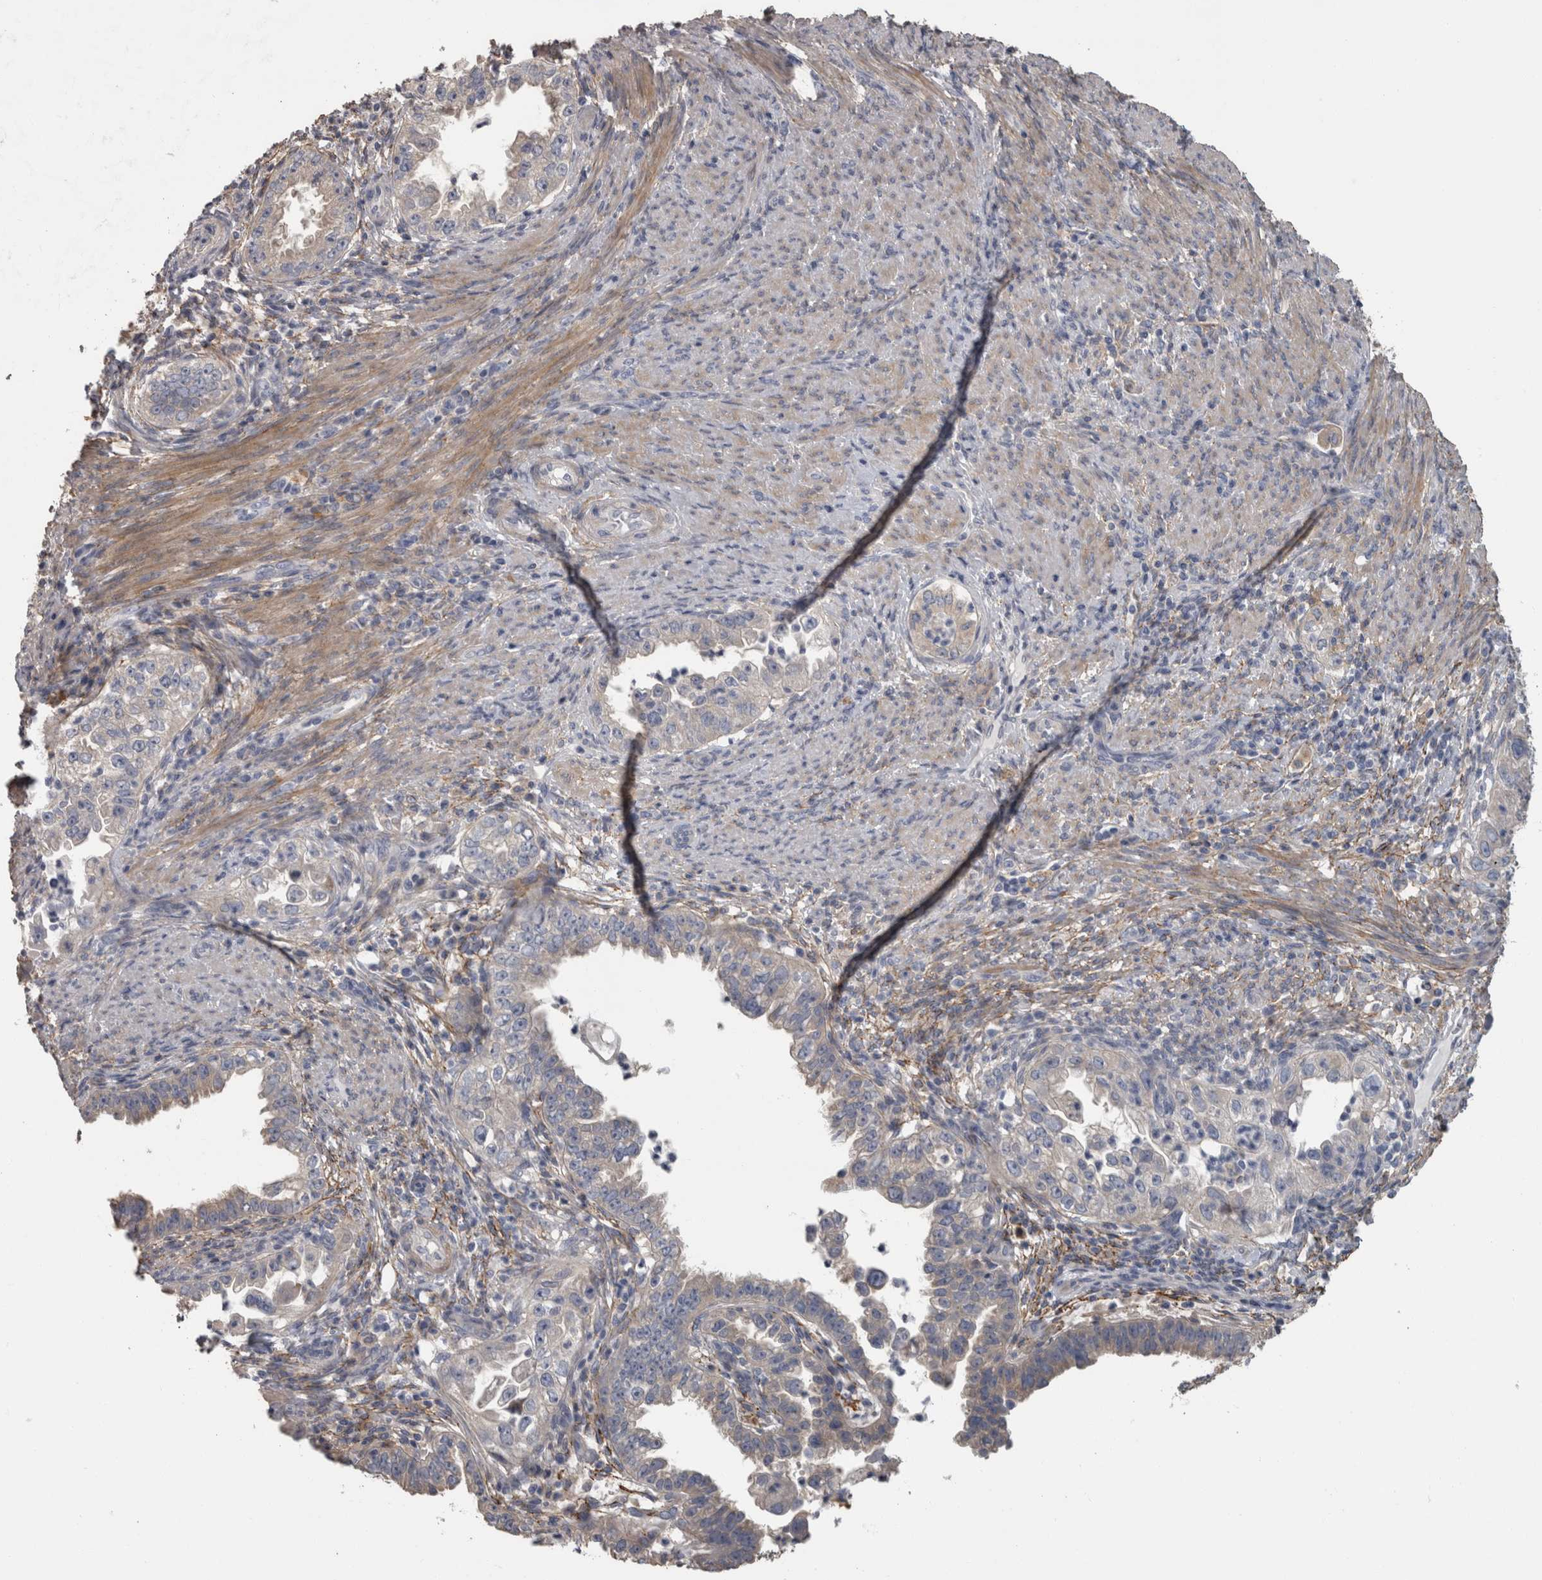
{"staining": {"intensity": "negative", "quantity": "none", "location": "none"}, "tissue": "endometrial cancer", "cell_type": "Tumor cells", "image_type": "cancer", "snomed": [{"axis": "morphology", "description": "Adenocarcinoma, NOS"}, {"axis": "topography", "description": "Endometrium"}], "caption": "The image displays no significant expression in tumor cells of endometrial cancer.", "gene": "EFEMP2", "patient": {"sex": "female", "age": 85}}